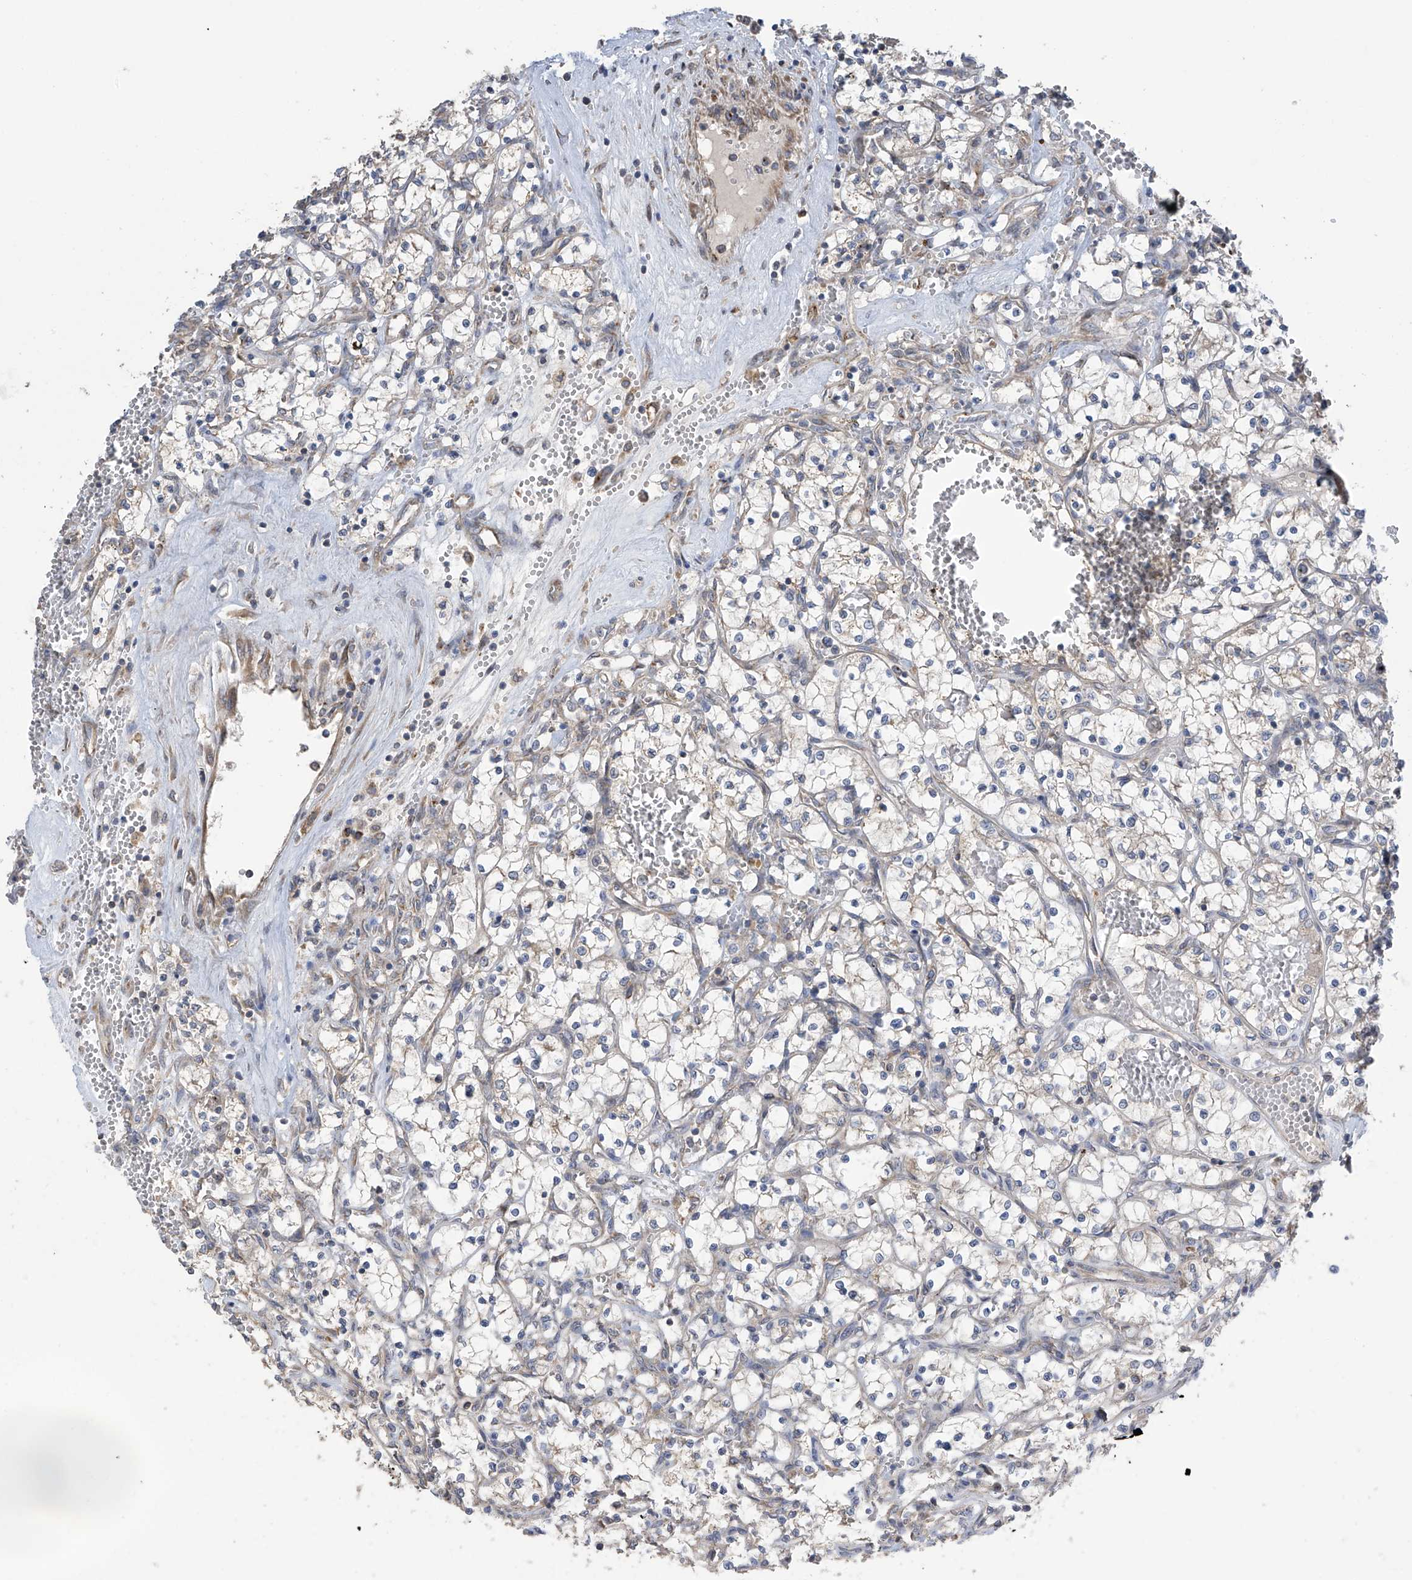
{"staining": {"intensity": "moderate", "quantity": "<25%", "location": "cytoplasmic/membranous"}, "tissue": "renal cancer", "cell_type": "Tumor cells", "image_type": "cancer", "snomed": [{"axis": "morphology", "description": "Adenocarcinoma, NOS"}, {"axis": "topography", "description": "Kidney"}], "caption": "High-power microscopy captured an immunohistochemistry (IHC) photomicrograph of renal cancer, revealing moderate cytoplasmic/membranous expression in approximately <25% of tumor cells.", "gene": "PNPT1", "patient": {"sex": "female", "age": 69}}